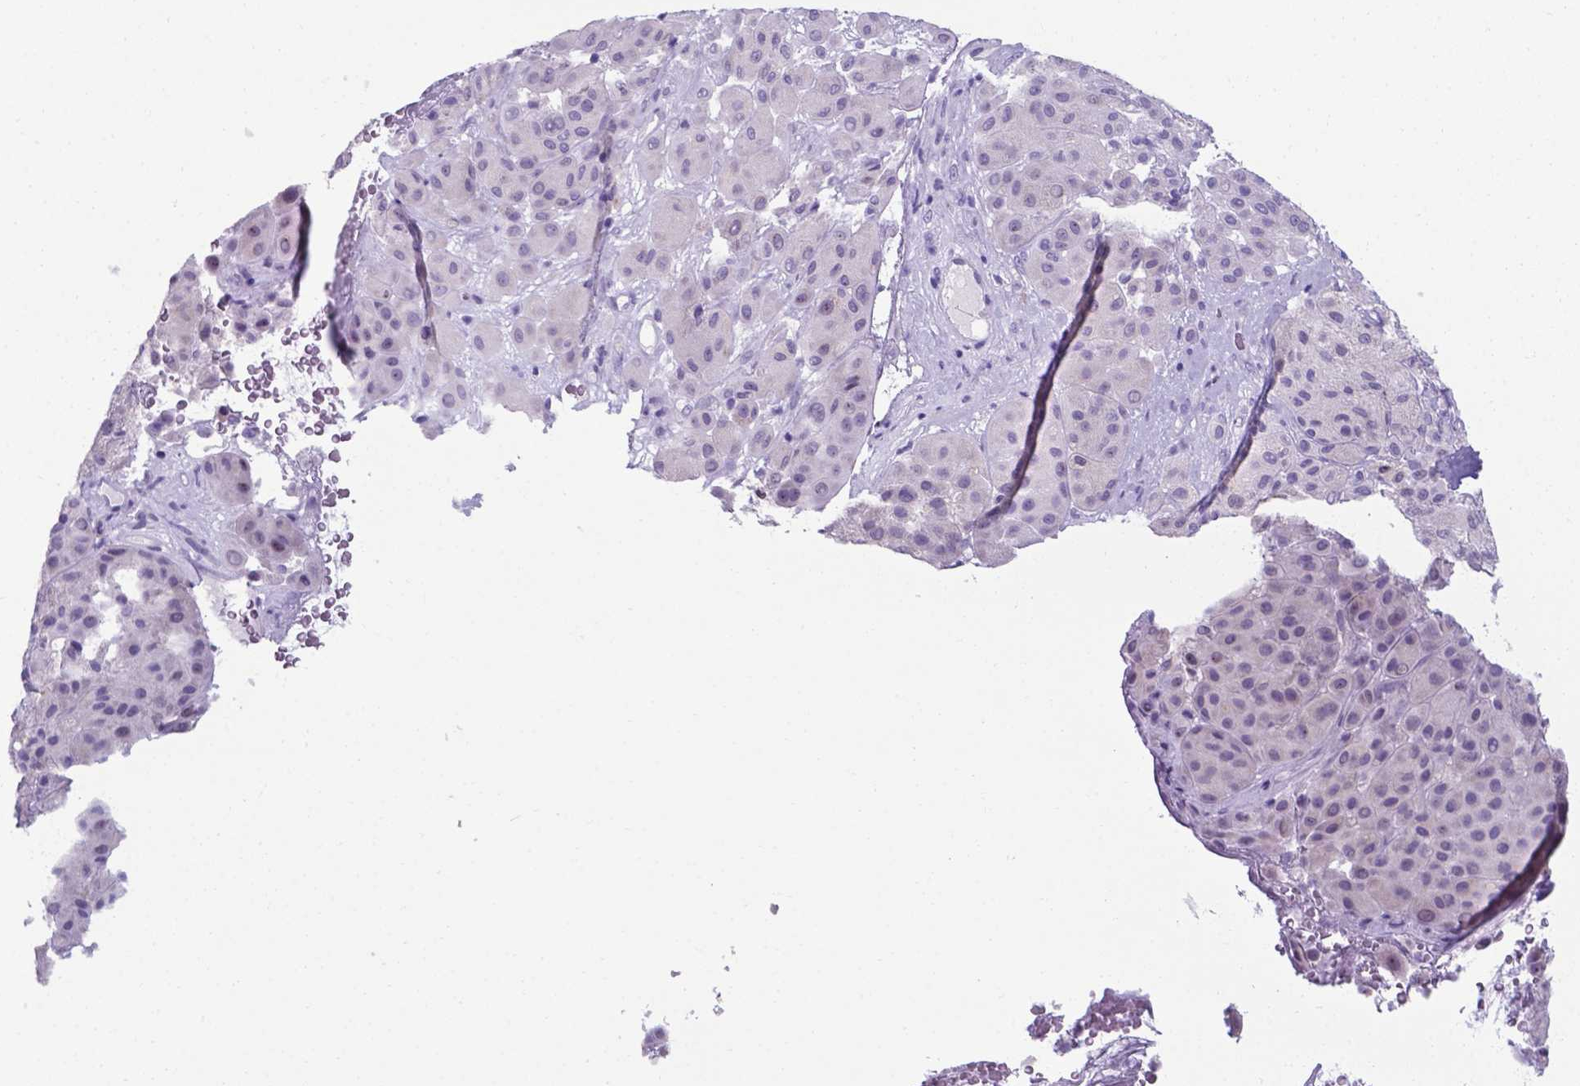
{"staining": {"intensity": "negative", "quantity": "none", "location": "none"}, "tissue": "melanoma", "cell_type": "Tumor cells", "image_type": "cancer", "snomed": [{"axis": "morphology", "description": "Malignant melanoma, Metastatic site"}, {"axis": "topography", "description": "Smooth muscle"}], "caption": "Protein analysis of malignant melanoma (metastatic site) displays no significant expression in tumor cells.", "gene": "AP5B1", "patient": {"sex": "male", "age": 41}}